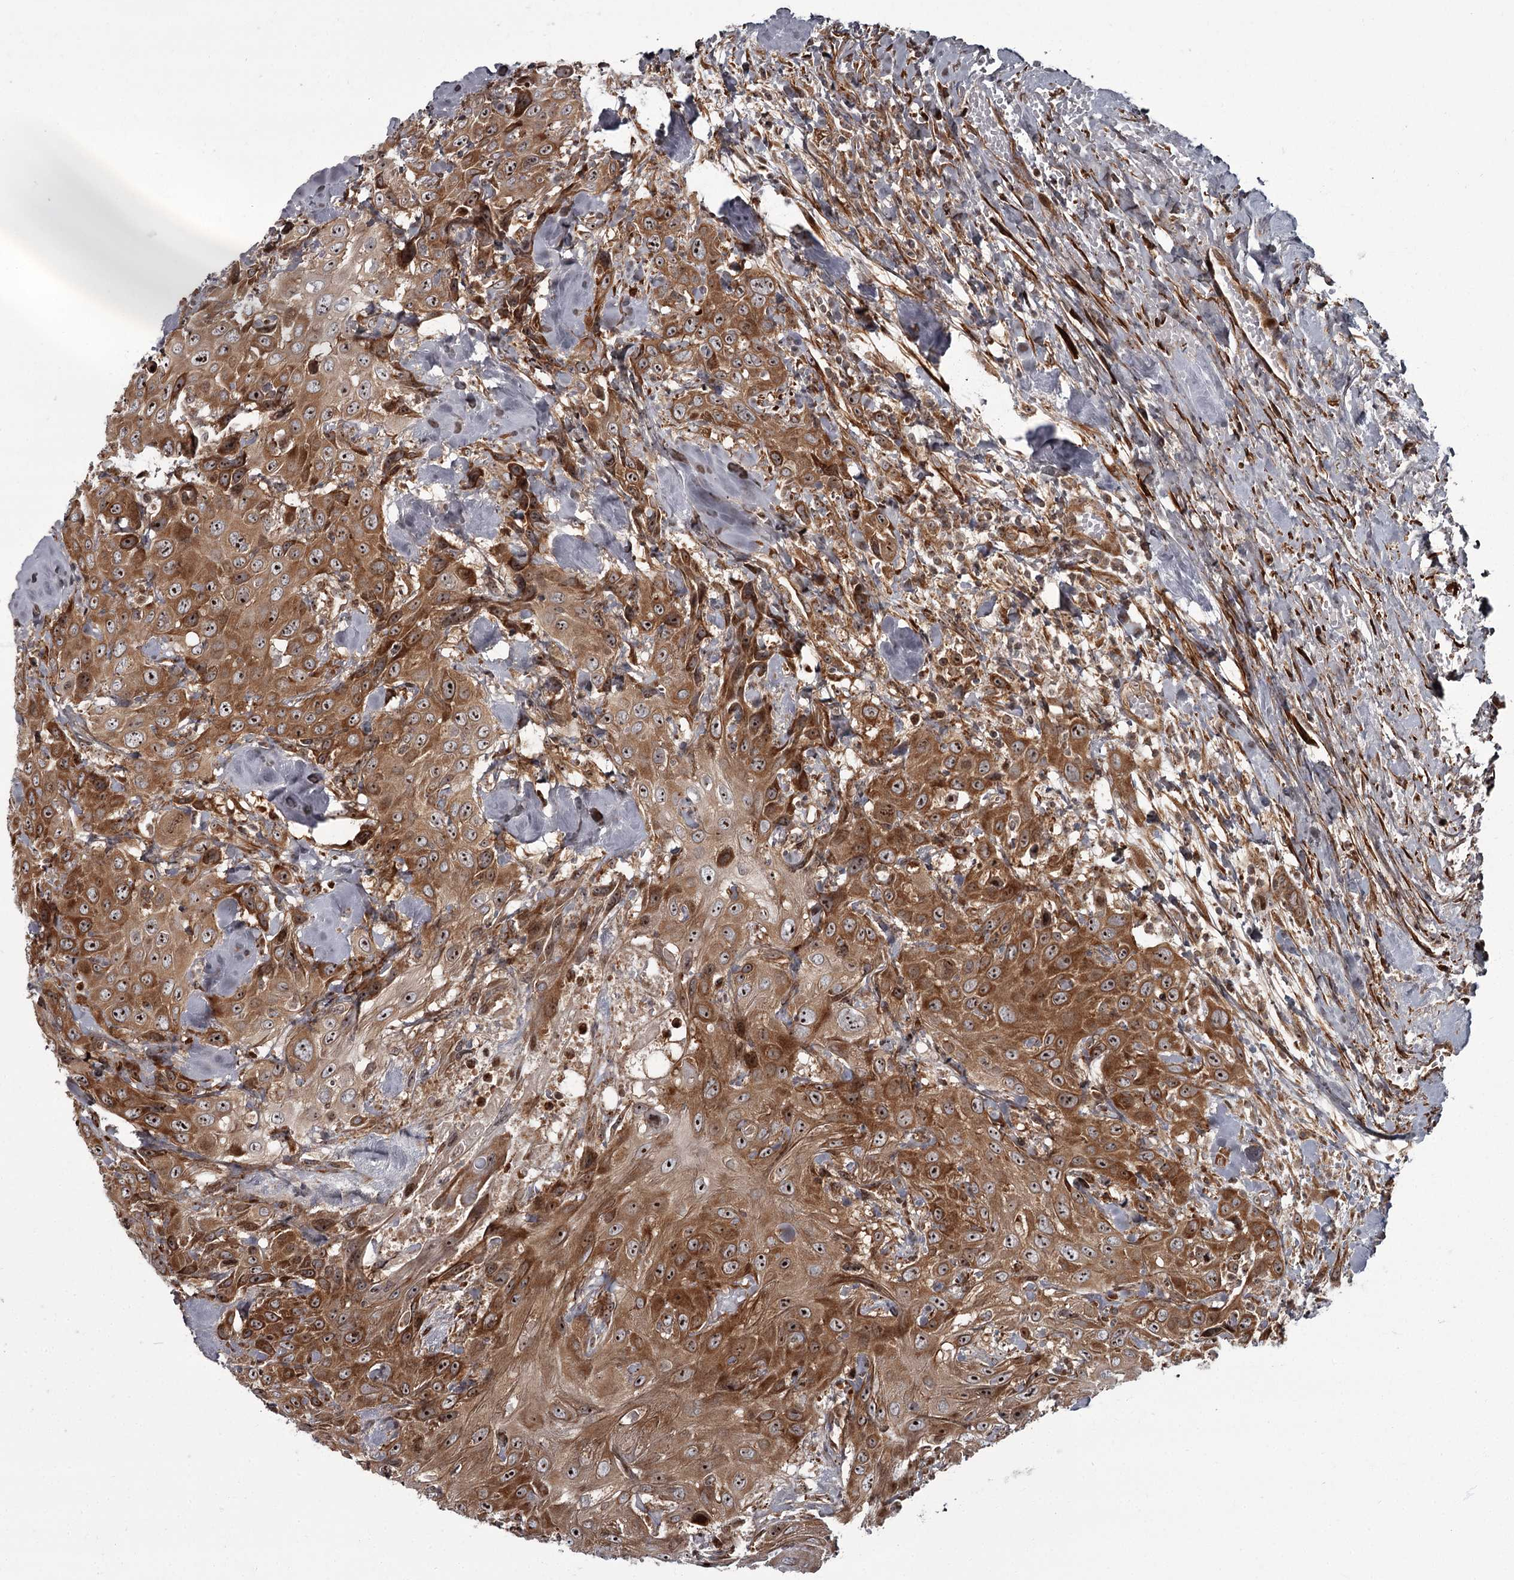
{"staining": {"intensity": "moderate", "quantity": ">75%", "location": "cytoplasmic/membranous,nuclear"}, "tissue": "head and neck cancer", "cell_type": "Tumor cells", "image_type": "cancer", "snomed": [{"axis": "morphology", "description": "Squamous cell carcinoma, NOS"}, {"axis": "topography", "description": "Head-Neck"}], "caption": "Human head and neck cancer (squamous cell carcinoma) stained with a brown dye displays moderate cytoplasmic/membranous and nuclear positive positivity in approximately >75% of tumor cells.", "gene": "THAP9", "patient": {"sex": "male", "age": 81}}